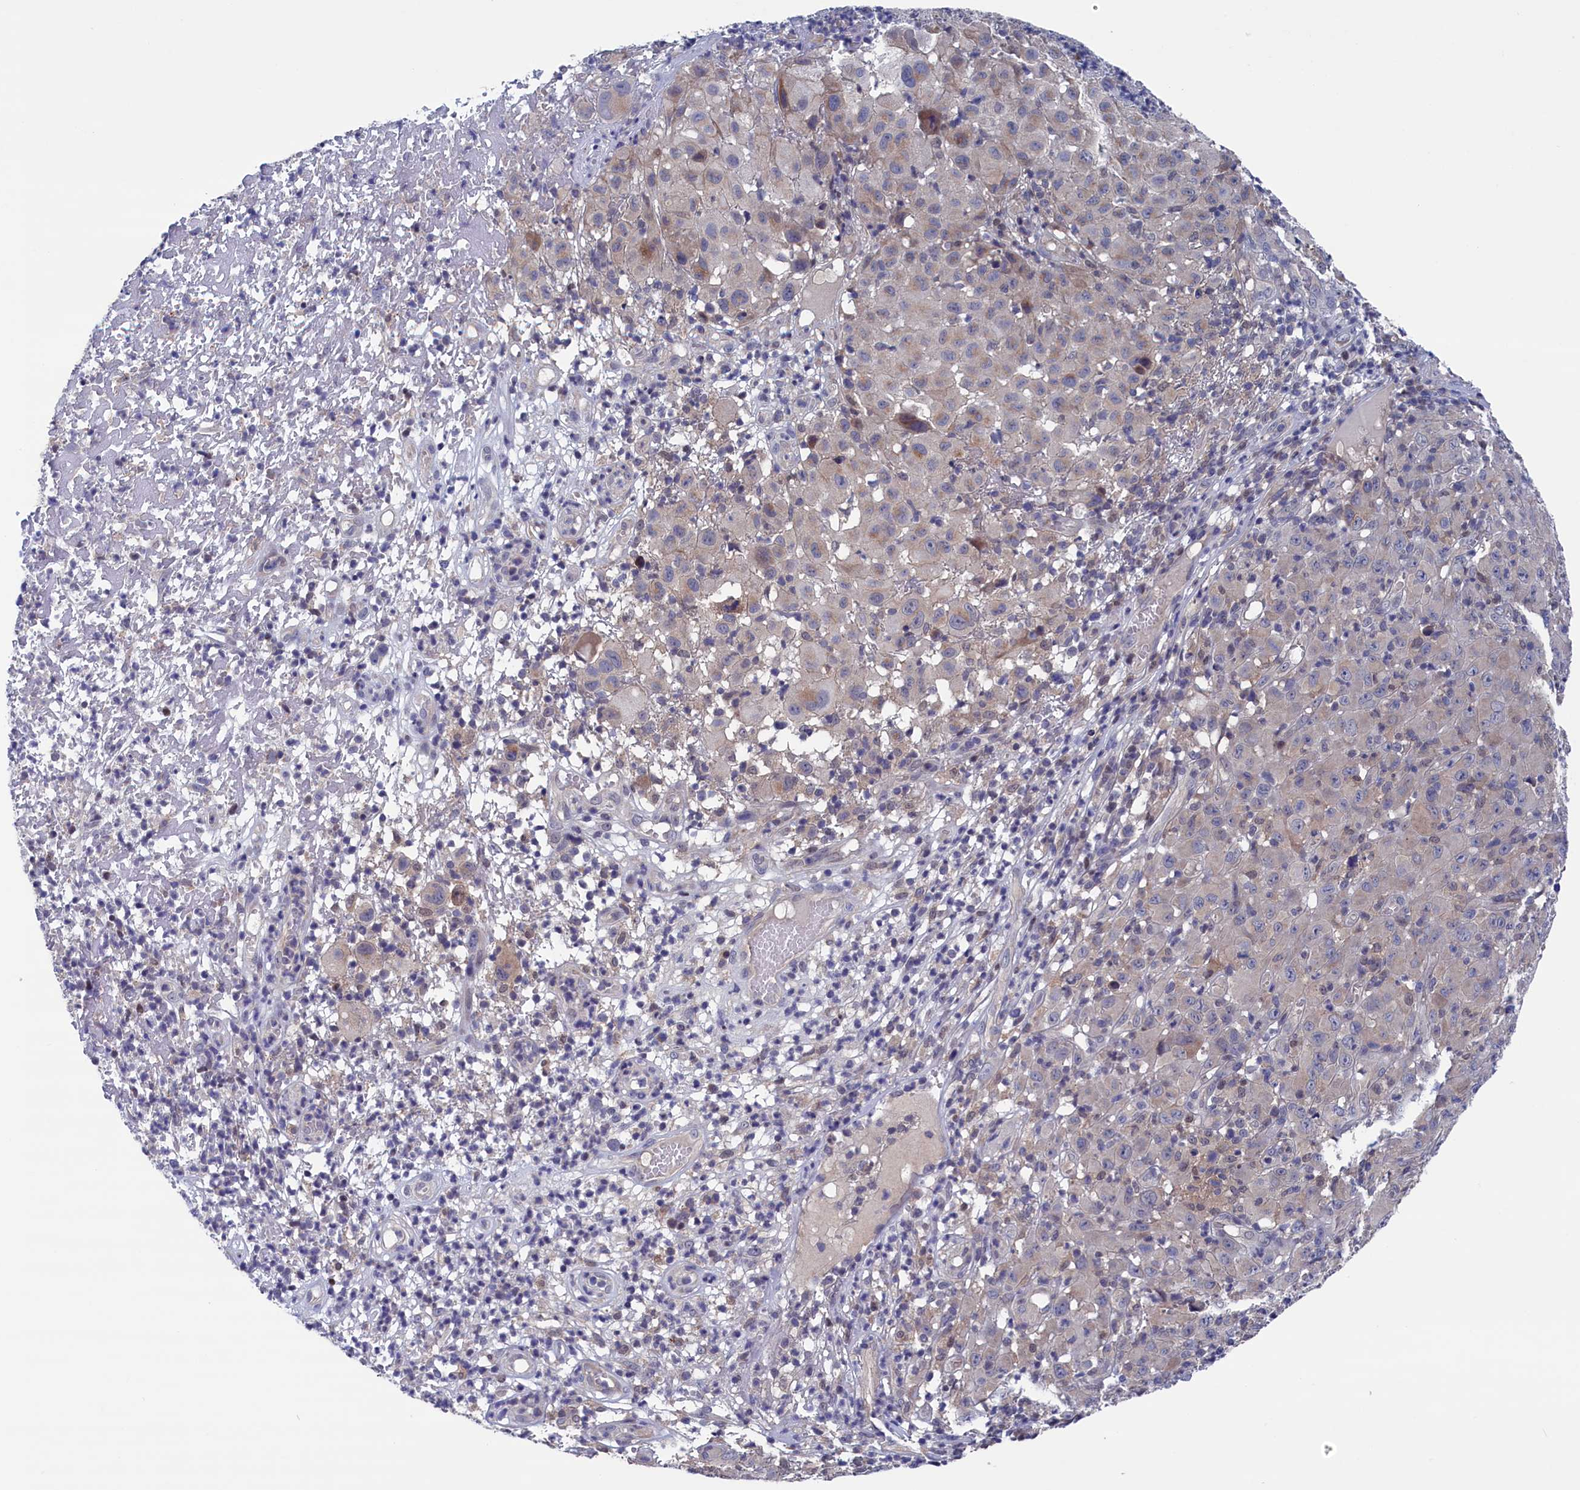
{"staining": {"intensity": "weak", "quantity": "25%-75%", "location": "cytoplasmic/membranous"}, "tissue": "melanoma", "cell_type": "Tumor cells", "image_type": "cancer", "snomed": [{"axis": "morphology", "description": "Malignant melanoma, NOS"}, {"axis": "topography", "description": "Skin"}], "caption": "Immunohistochemical staining of human malignant melanoma exhibits low levels of weak cytoplasmic/membranous protein expression in approximately 25%-75% of tumor cells.", "gene": "SPATA13", "patient": {"sex": "male", "age": 73}}